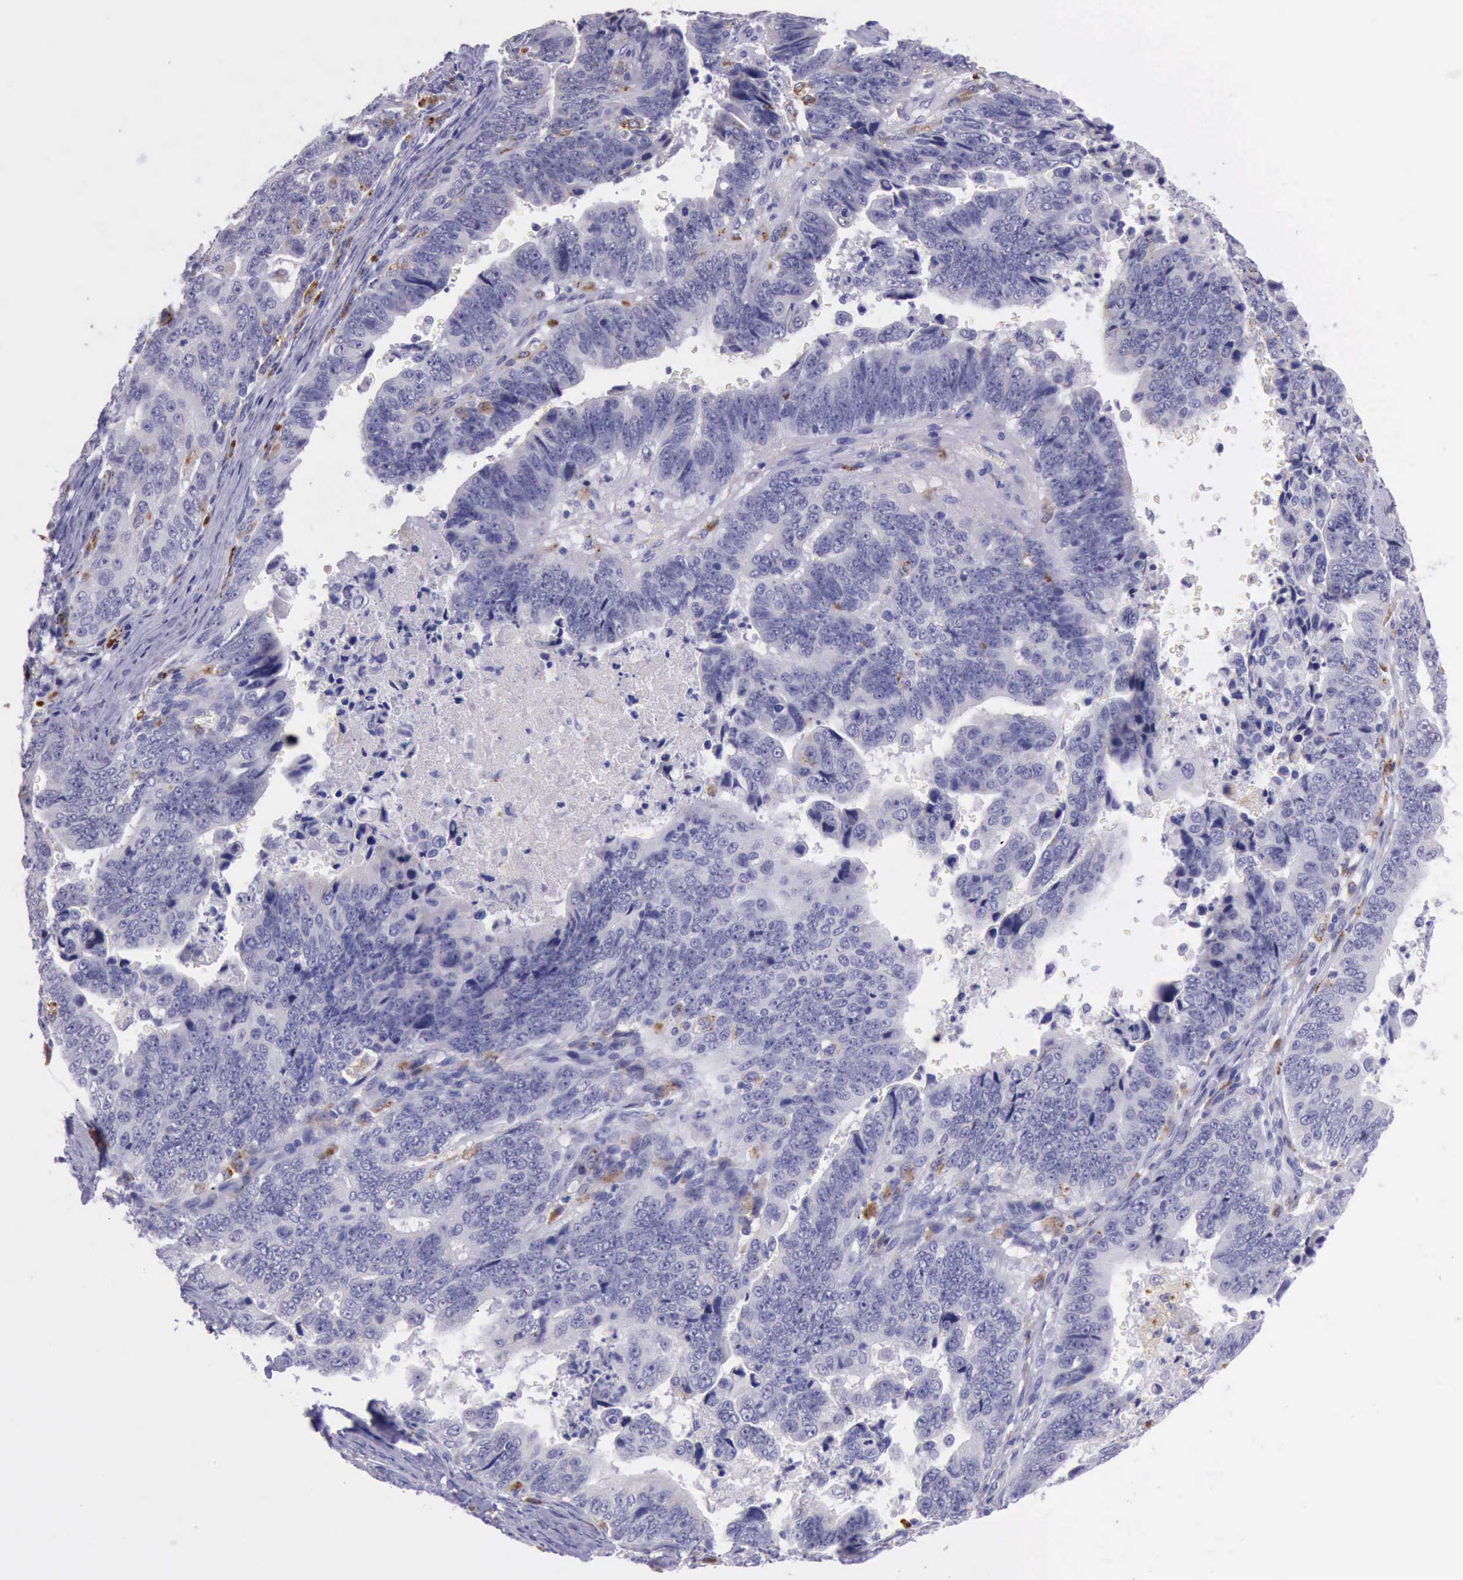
{"staining": {"intensity": "negative", "quantity": "none", "location": "none"}, "tissue": "stomach cancer", "cell_type": "Tumor cells", "image_type": "cancer", "snomed": [{"axis": "morphology", "description": "Adenocarcinoma, NOS"}, {"axis": "topography", "description": "Stomach, upper"}], "caption": "The IHC micrograph has no significant staining in tumor cells of stomach cancer tissue.", "gene": "GLA", "patient": {"sex": "female", "age": 50}}